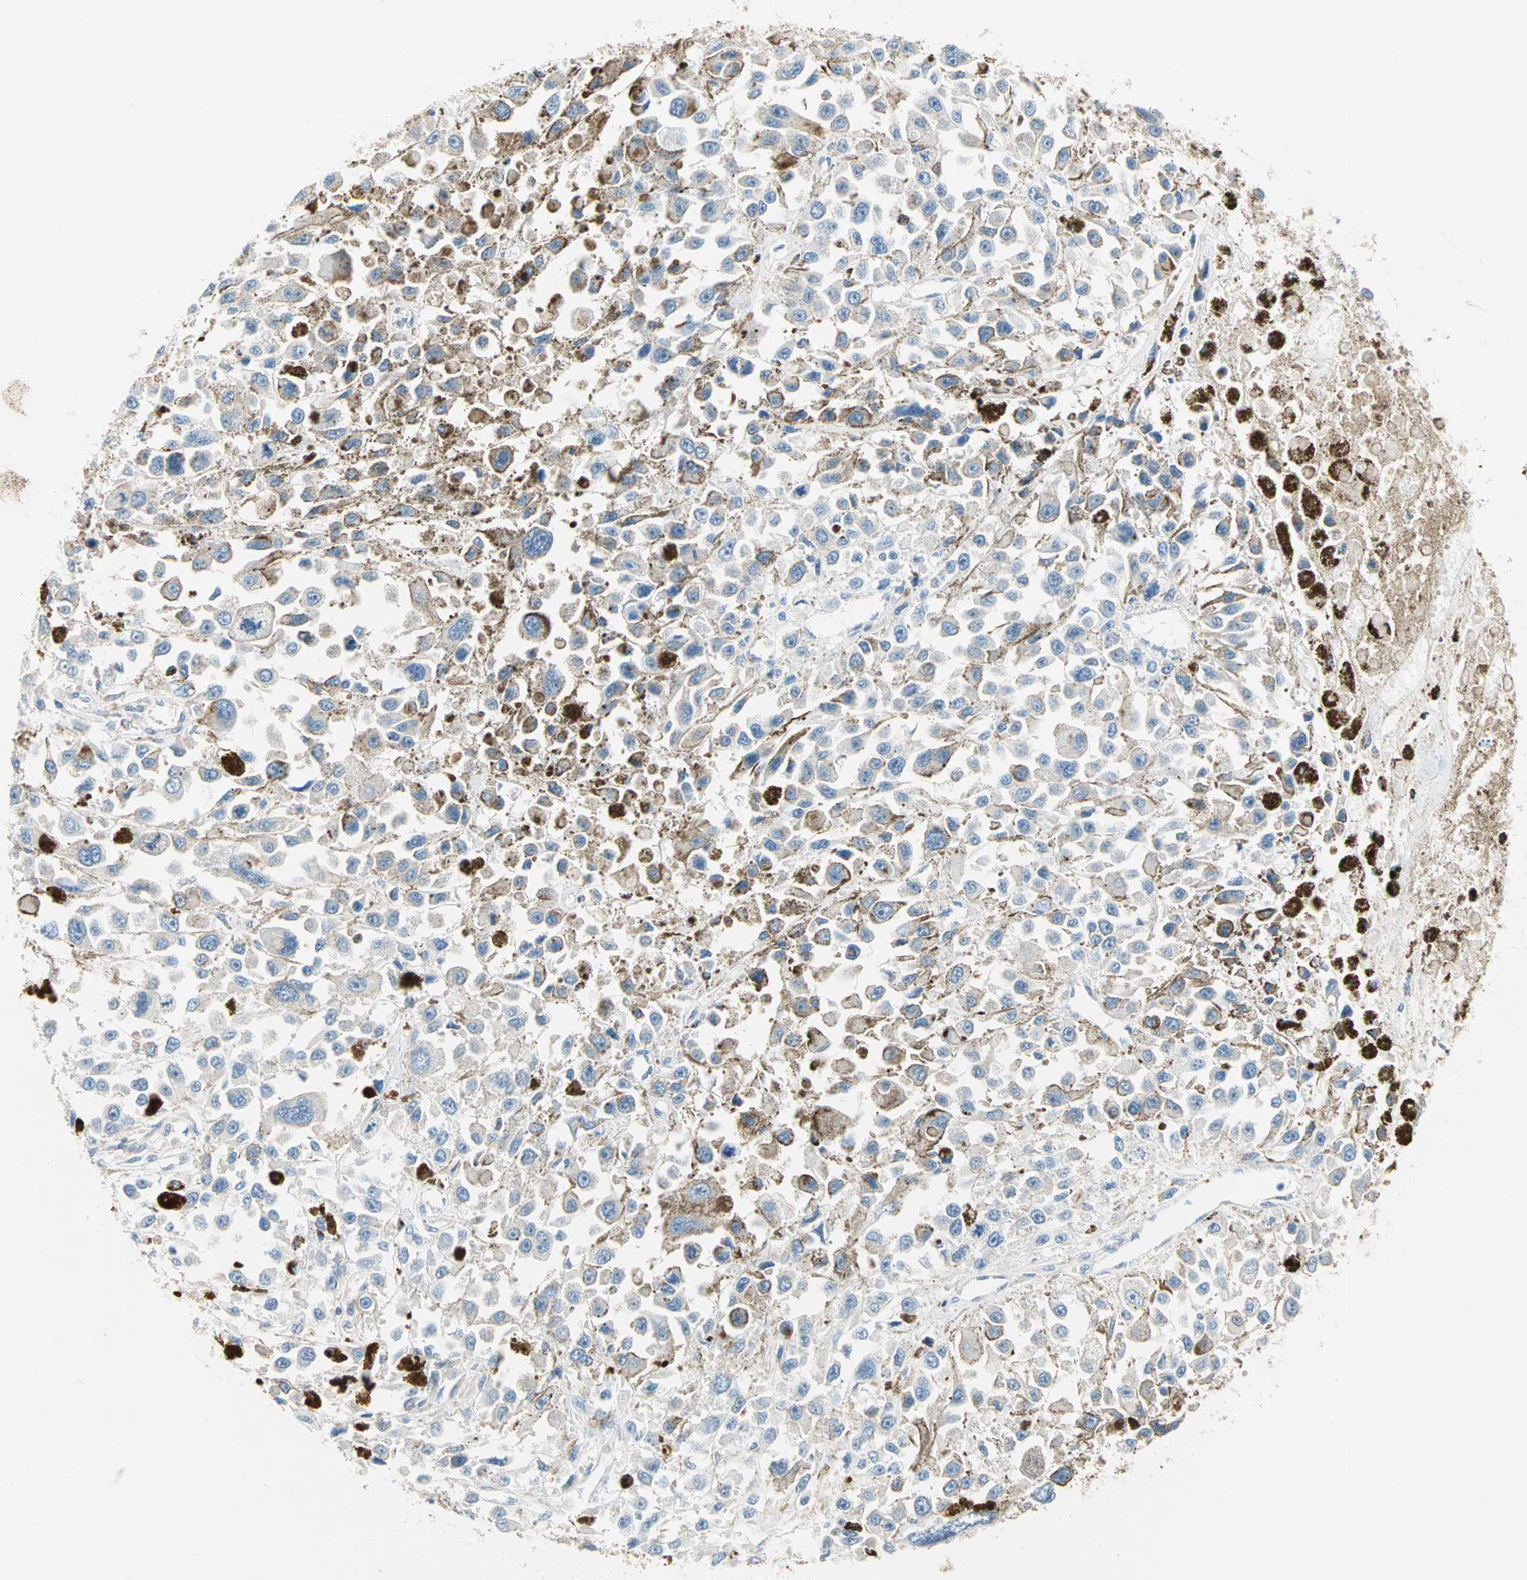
{"staining": {"intensity": "strong", "quantity": "<25%", "location": "cytoplasmic/membranous"}, "tissue": "melanoma", "cell_type": "Tumor cells", "image_type": "cancer", "snomed": [{"axis": "morphology", "description": "Malignant melanoma, Metastatic site"}, {"axis": "topography", "description": "Lymph node"}], "caption": "This micrograph shows immunohistochemistry staining of melanoma, with medium strong cytoplasmic/membranous expression in approximately <25% of tumor cells.", "gene": "MPI", "patient": {"sex": "male", "age": 59}}